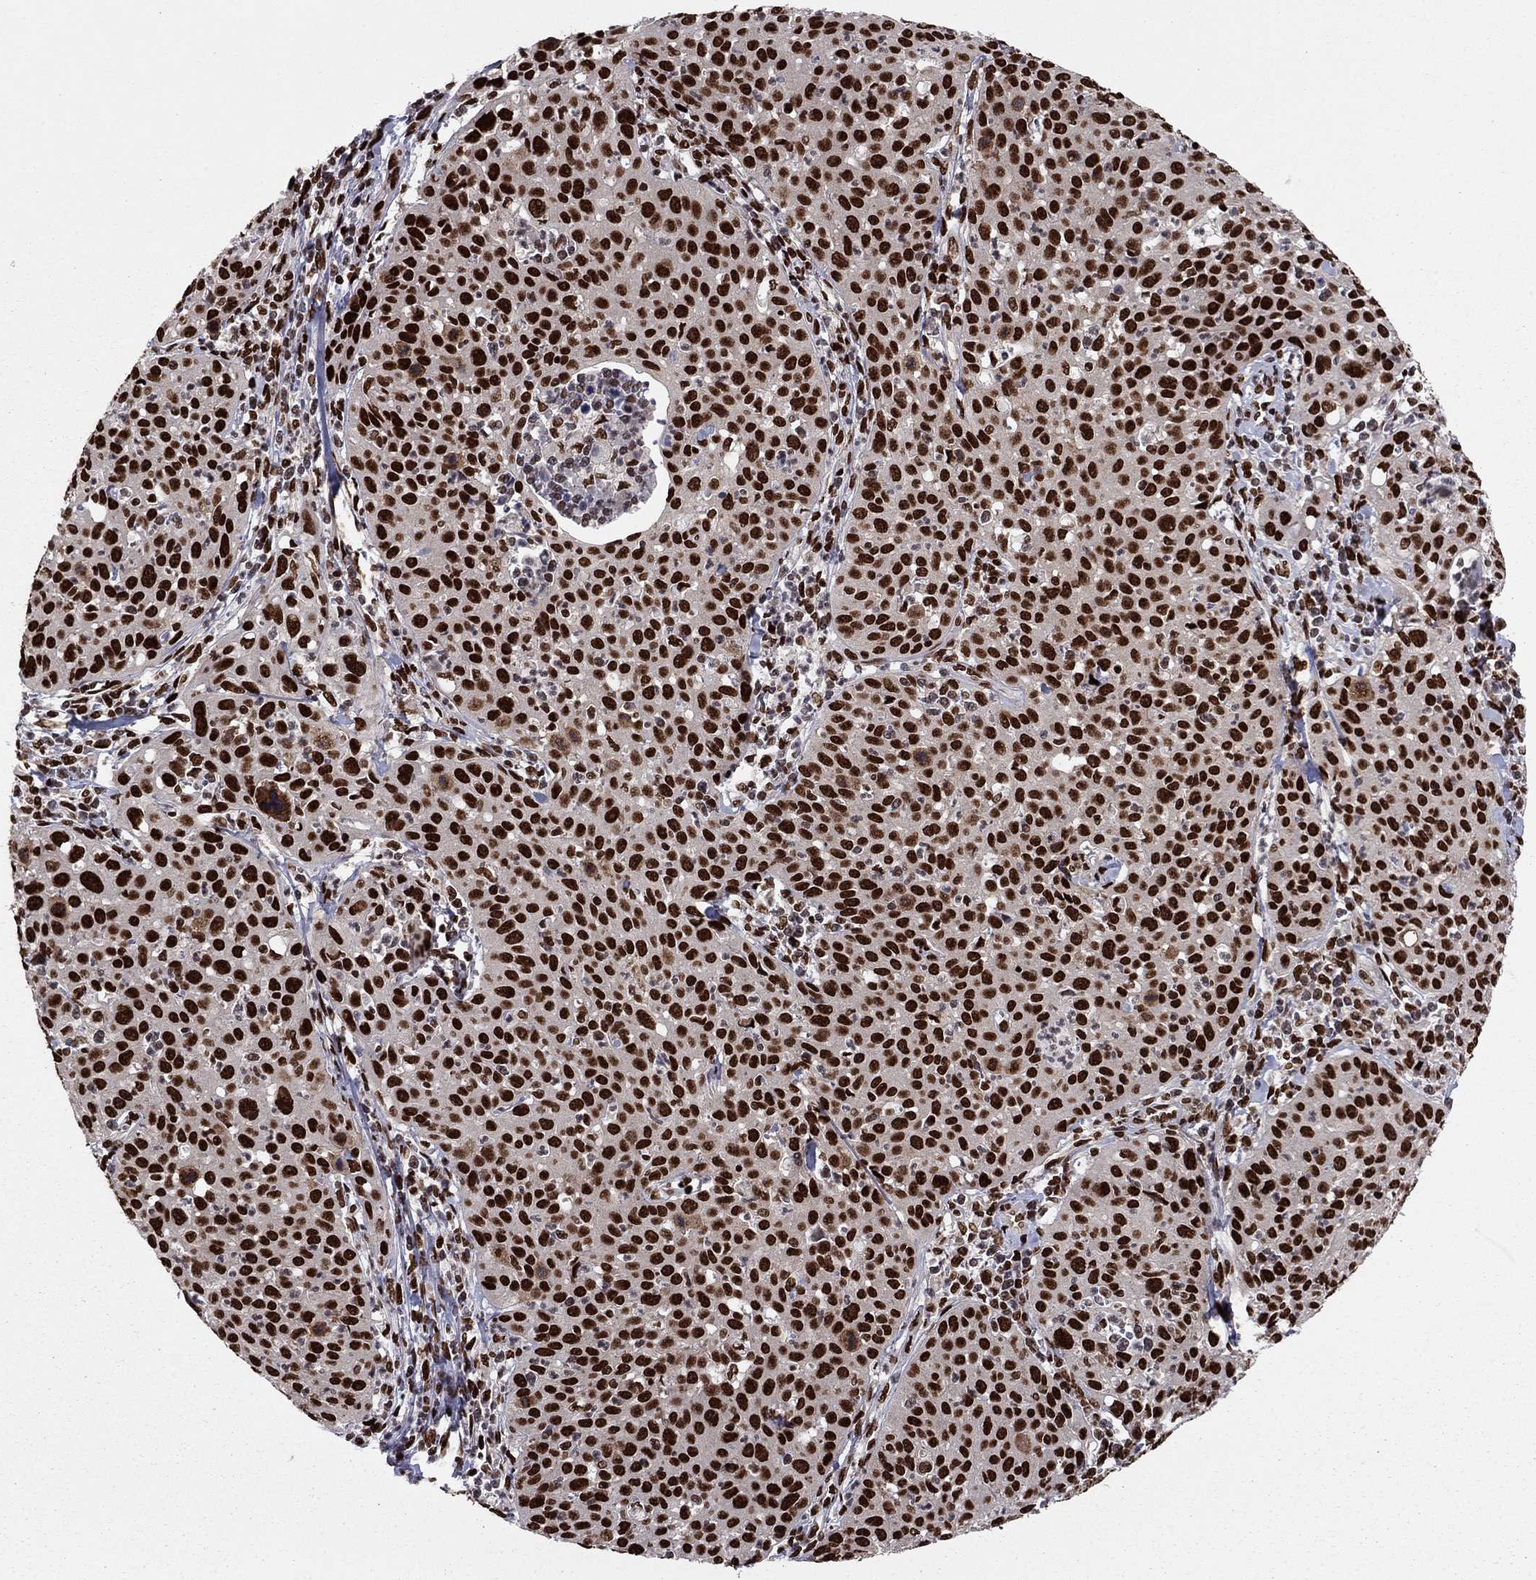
{"staining": {"intensity": "strong", "quantity": ">75%", "location": "nuclear"}, "tissue": "cervical cancer", "cell_type": "Tumor cells", "image_type": "cancer", "snomed": [{"axis": "morphology", "description": "Squamous cell carcinoma, NOS"}, {"axis": "topography", "description": "Cervix"}], "caption": "Protein expression by immunohistochemistry (IHC) shows strong nuclear positivity in about >75% of tumor cells in cervical cancer (squamous cell carcinoma).", "gene": "USP54", "patient": {"sex": "female", "age": 26}}